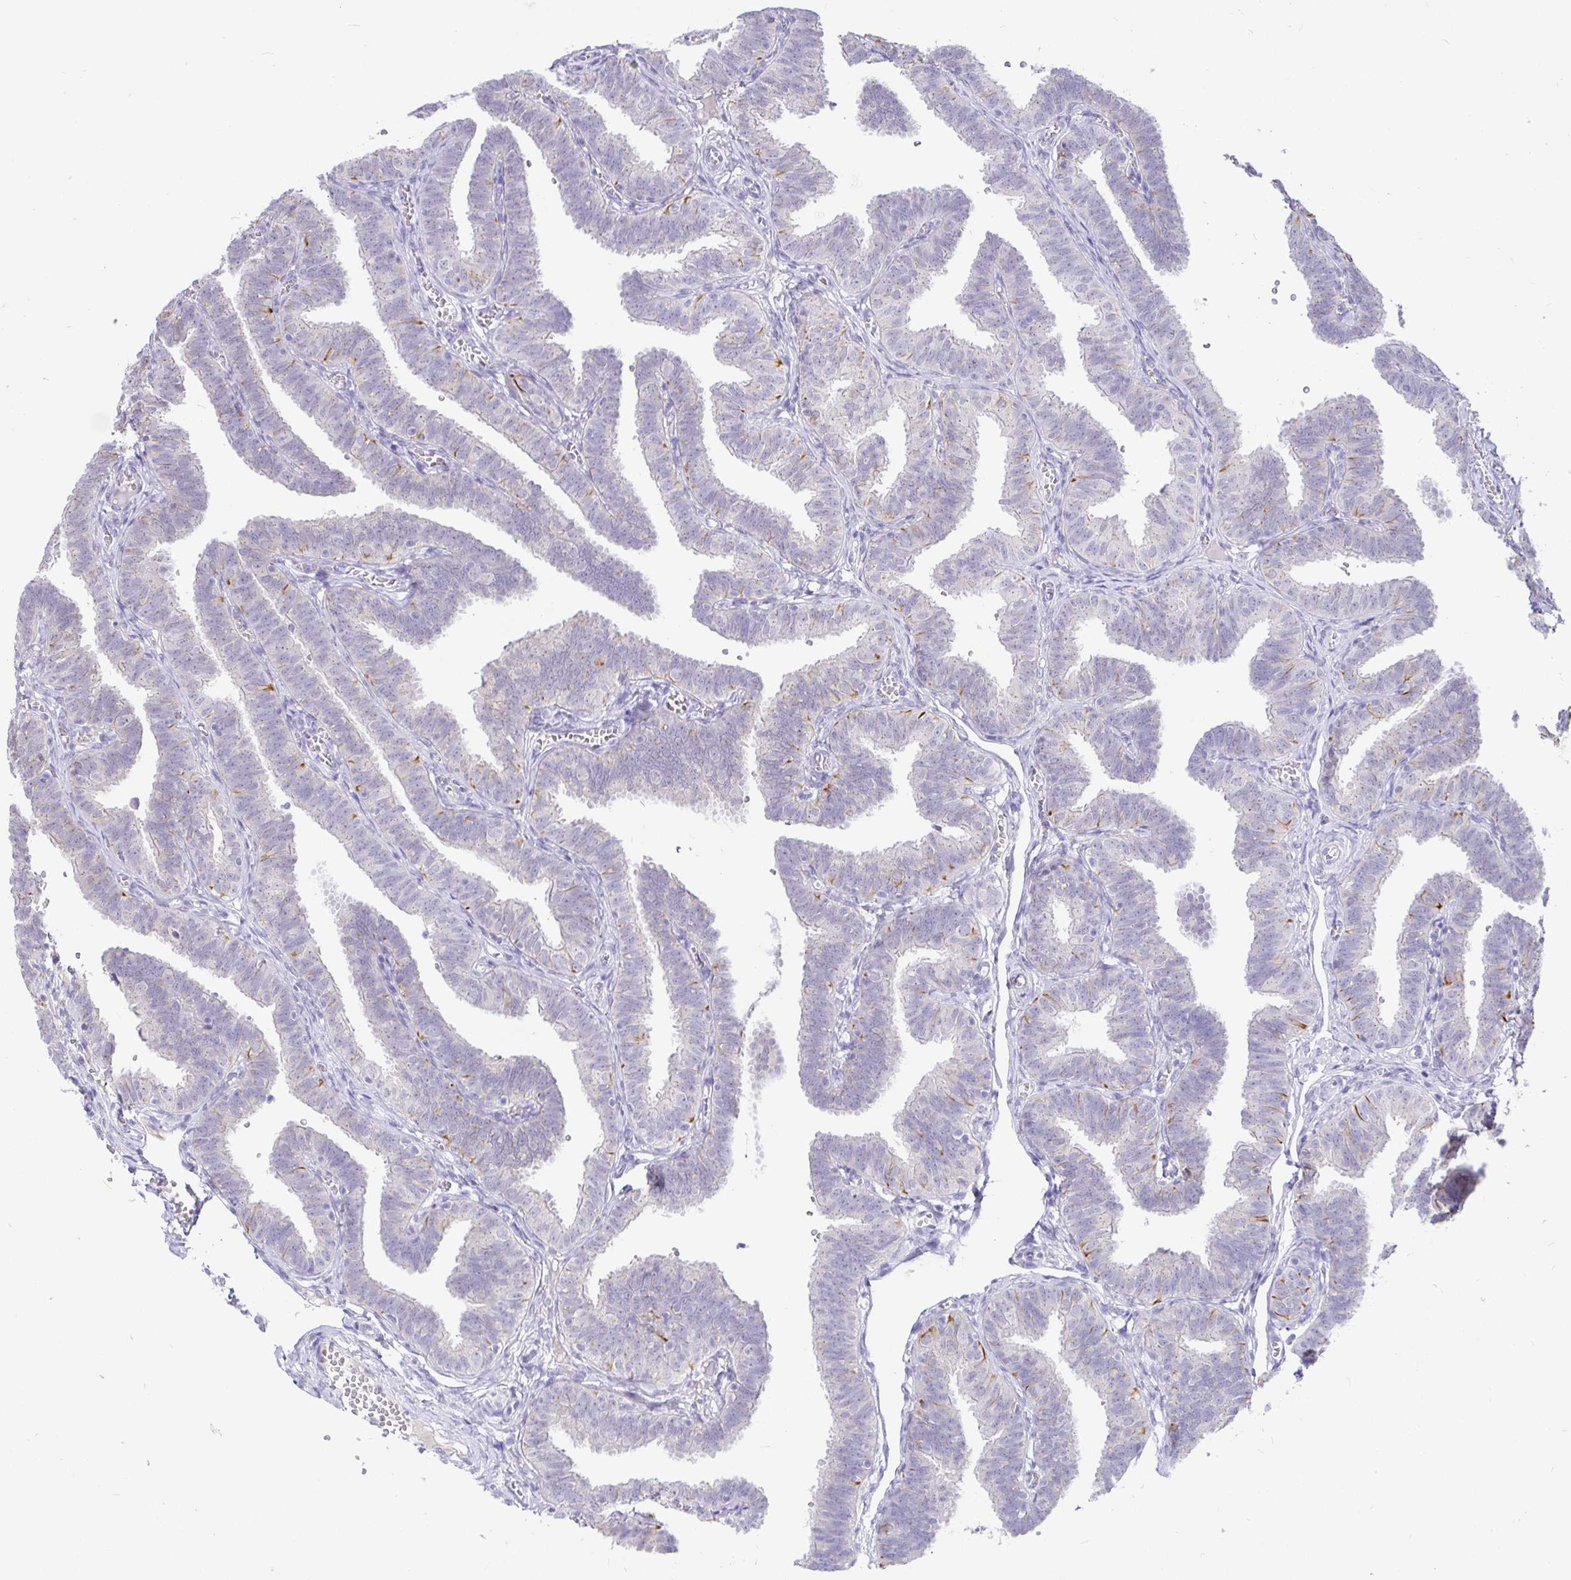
{"staining": {"intensity": "weak", "quantity": "25%-75%", "location": "cytoplasmic/membranous"}, "tissue": "fallopian tube", "cell_type": "Glandular cells", "image_type": "normal", "snomed": [{"axis": "morphology", "description": "Normal tissue, NOS"}, {"axis": "topography", "description": "Fallopian tube"}], "caption": "Immunohistochemistry (IHC) micrograph of benign human fallopian tube stained for a protein (brown), which displays low levels of weak cytoplasmic/membranous positivity in approximately 25%-75% of glandular cells.", "gene": "EZHIP", "patient": {"sex": "female", "age": 25}}